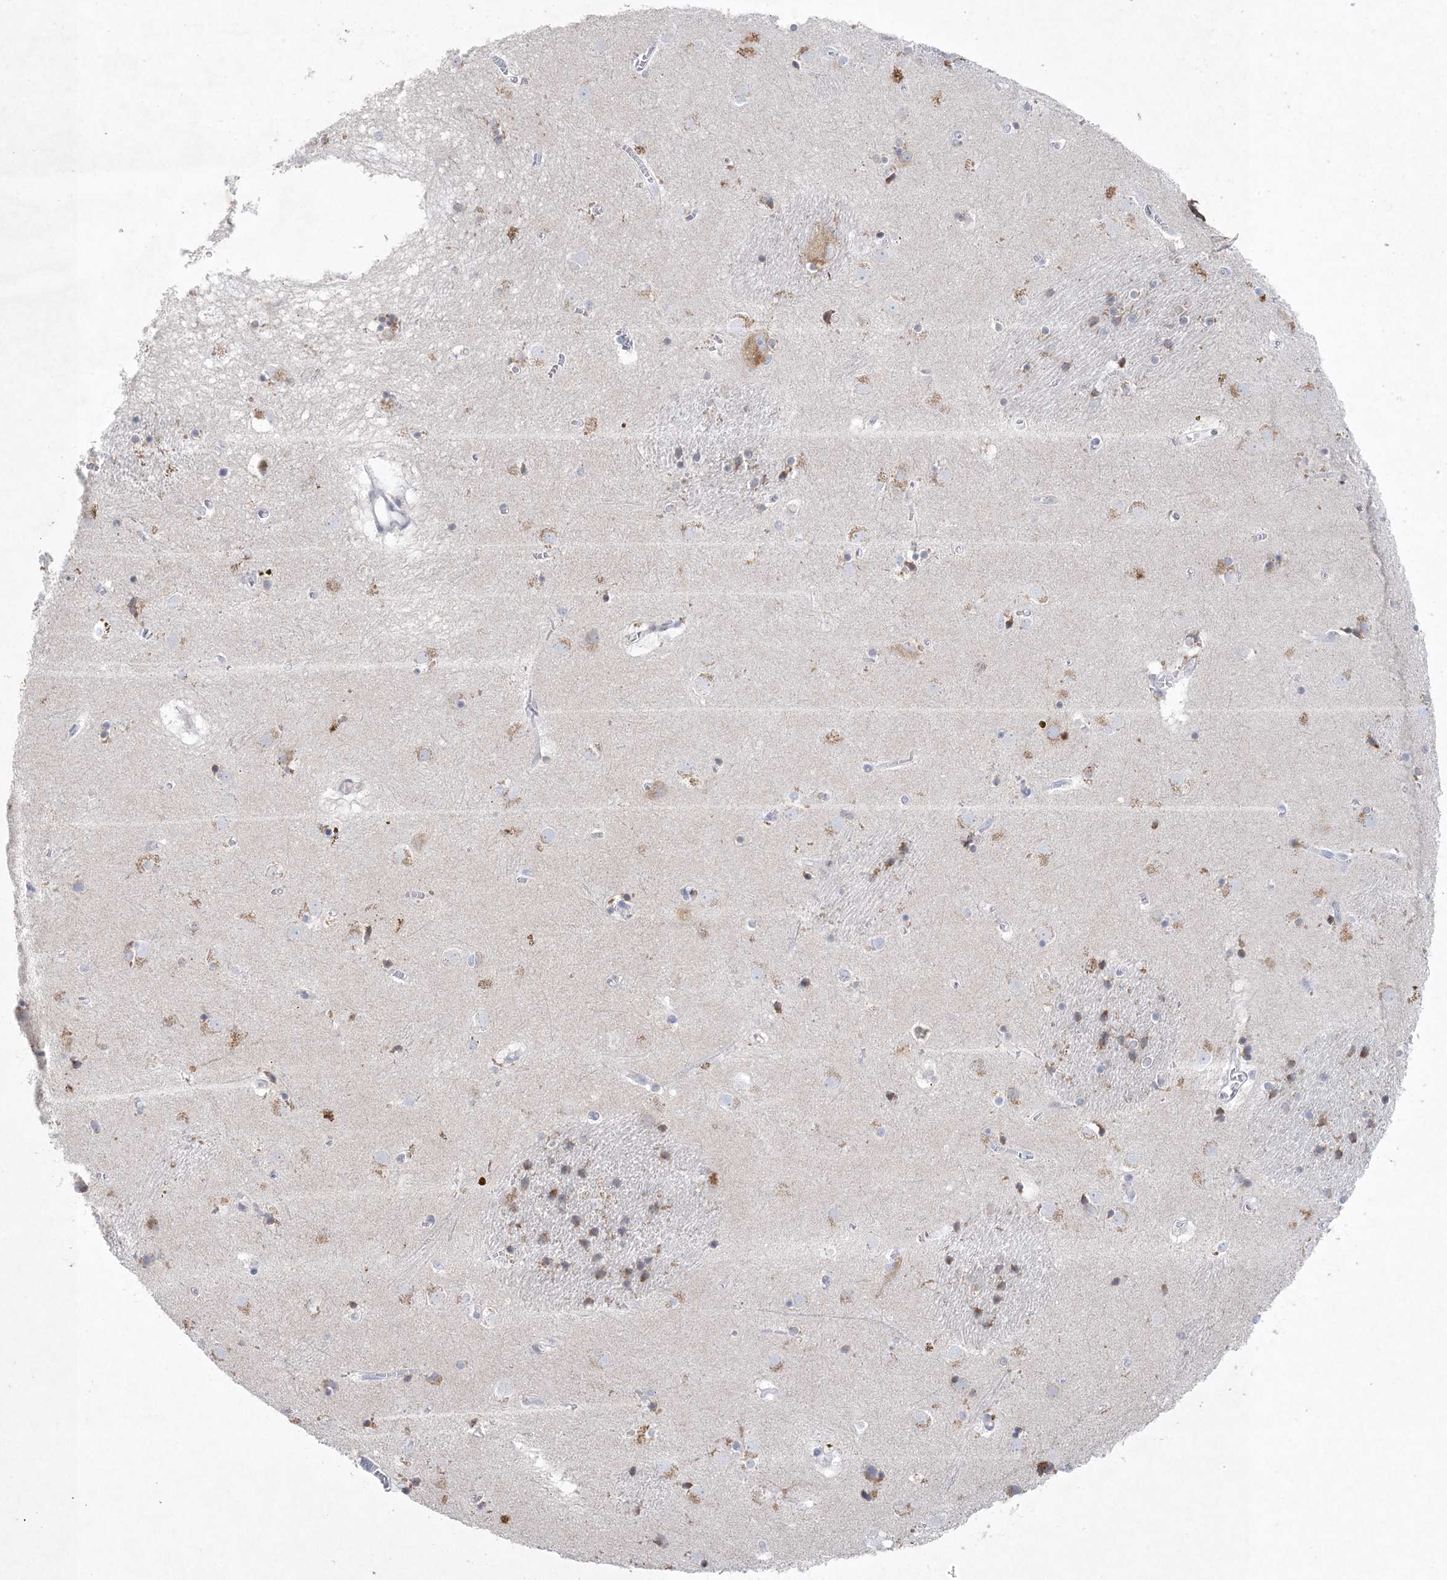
{"staining": {"intensity": "moderate", "quantity": "<25%", "location": "cytoplasmic/membranous"}, "tissue": "caudate", "cell_type": "Glial cells", "image_type": "normal", "snomed": [{"axis": "morphology", "description": "Normal tissue, NOS"}, {"axis": "topography", "description": "Lateral ventricle wall"}], "caption": "Immunohistochemistry photomicrograph of normal caudate: human caudate stained using IHC exhibits low levels of moderate protein expression localized specifically in the cytoplasmic/membranous of glial cells, appearing as a cytoplasmic/membranous brown color.", "gene": "GABRG1", "patient": {"sex": "male", "age": 70}}